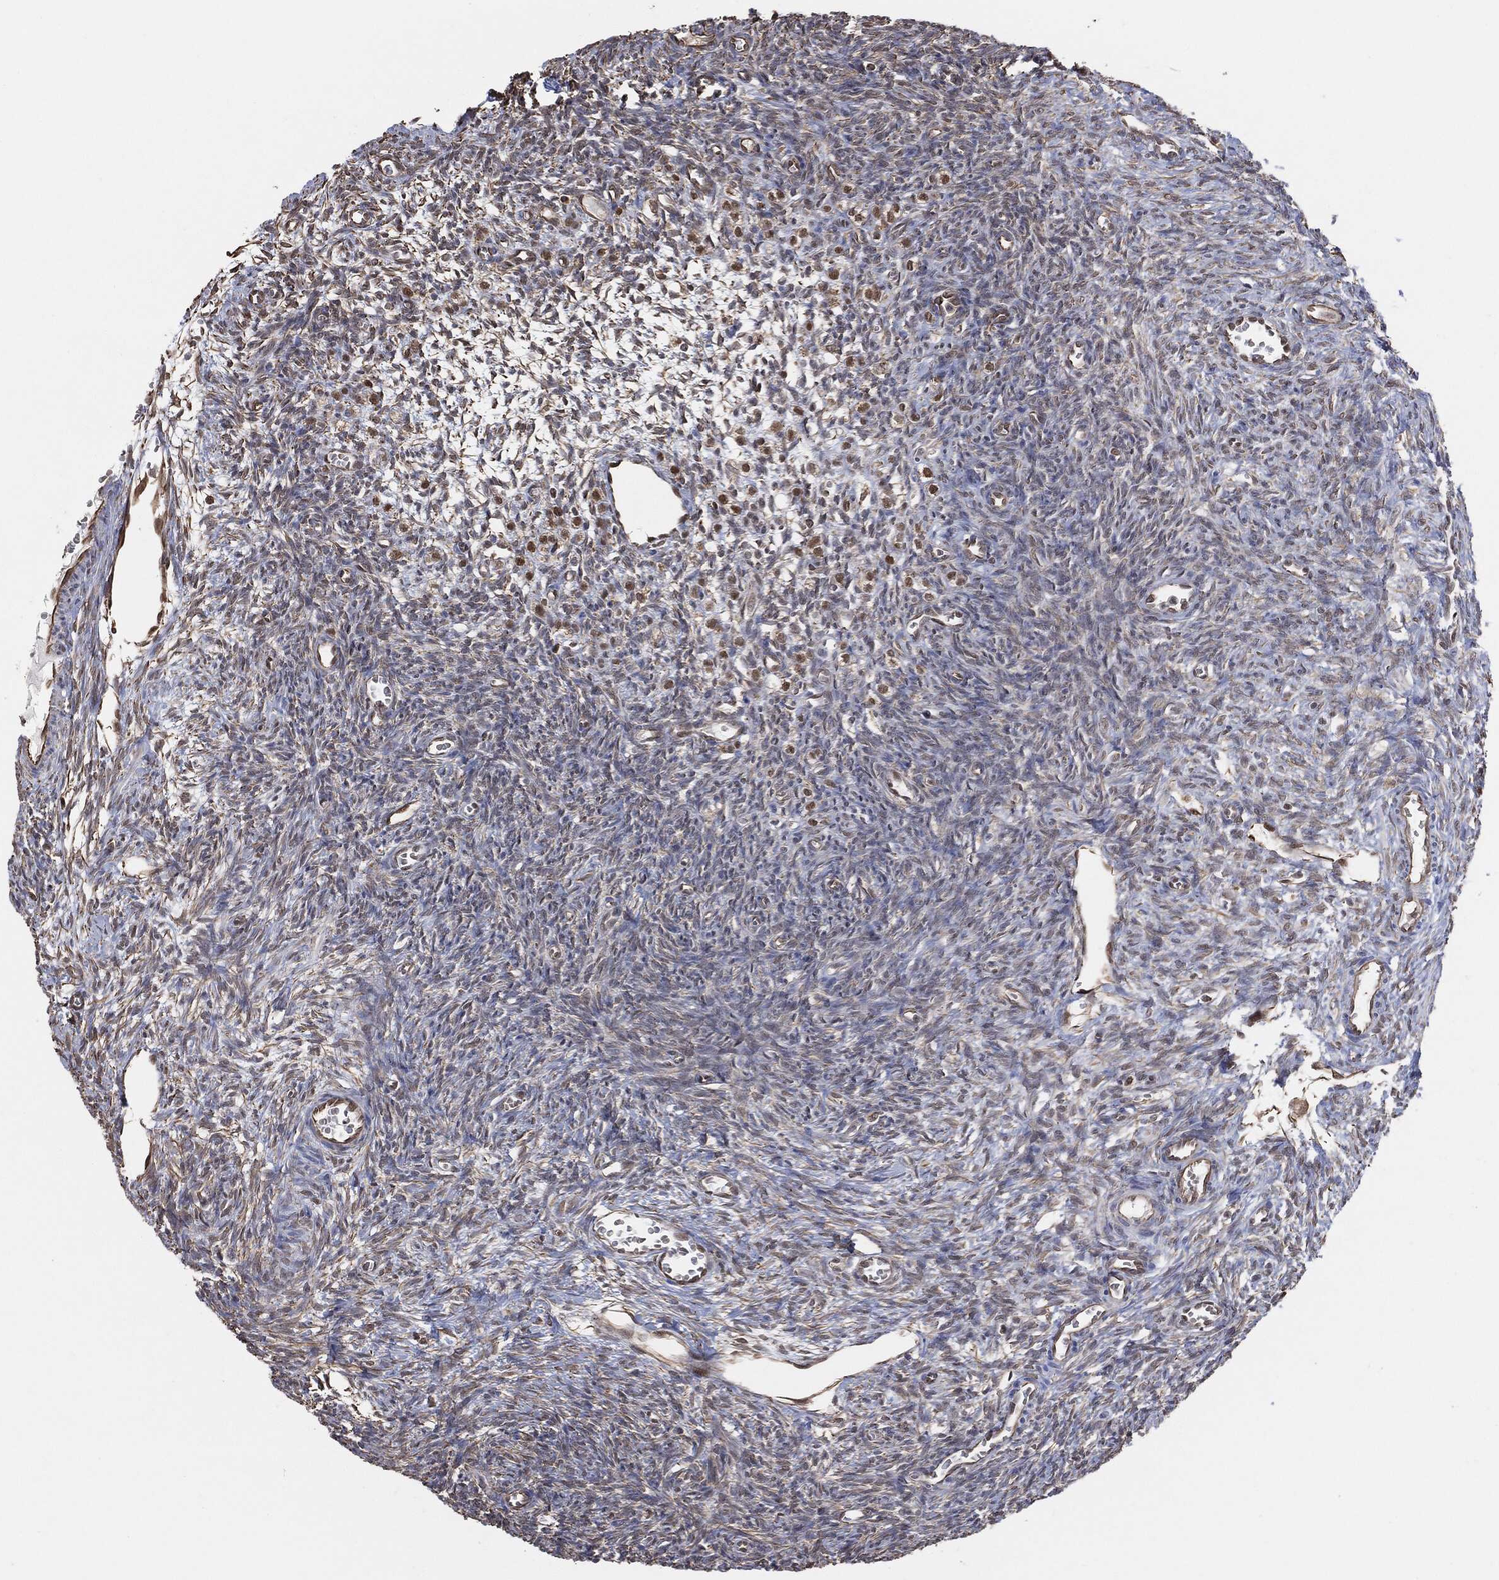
{"staining": {"intensity": "moderate", "quantity": ">75%", "location": "cytoplasmic/membranous"}, "tissue": "ovary", "cell_type": "Follicle cells", "image_type": "normal", "snomed": [{"axis": "morphology", "description": "Normal tissue, NOS"}, {"axis": "topography", "description": "Ovary"}], "caption": "Immunohistochemistry of benign ovary reveals medium levels of moderate cytoplasmic/membranous positivity in about >75% of follicle cells. (DAB IHC with brightfield microscopy, high magnification).", "gene": "TP53RK", "patient": {"sex": "female", "age": 27}}